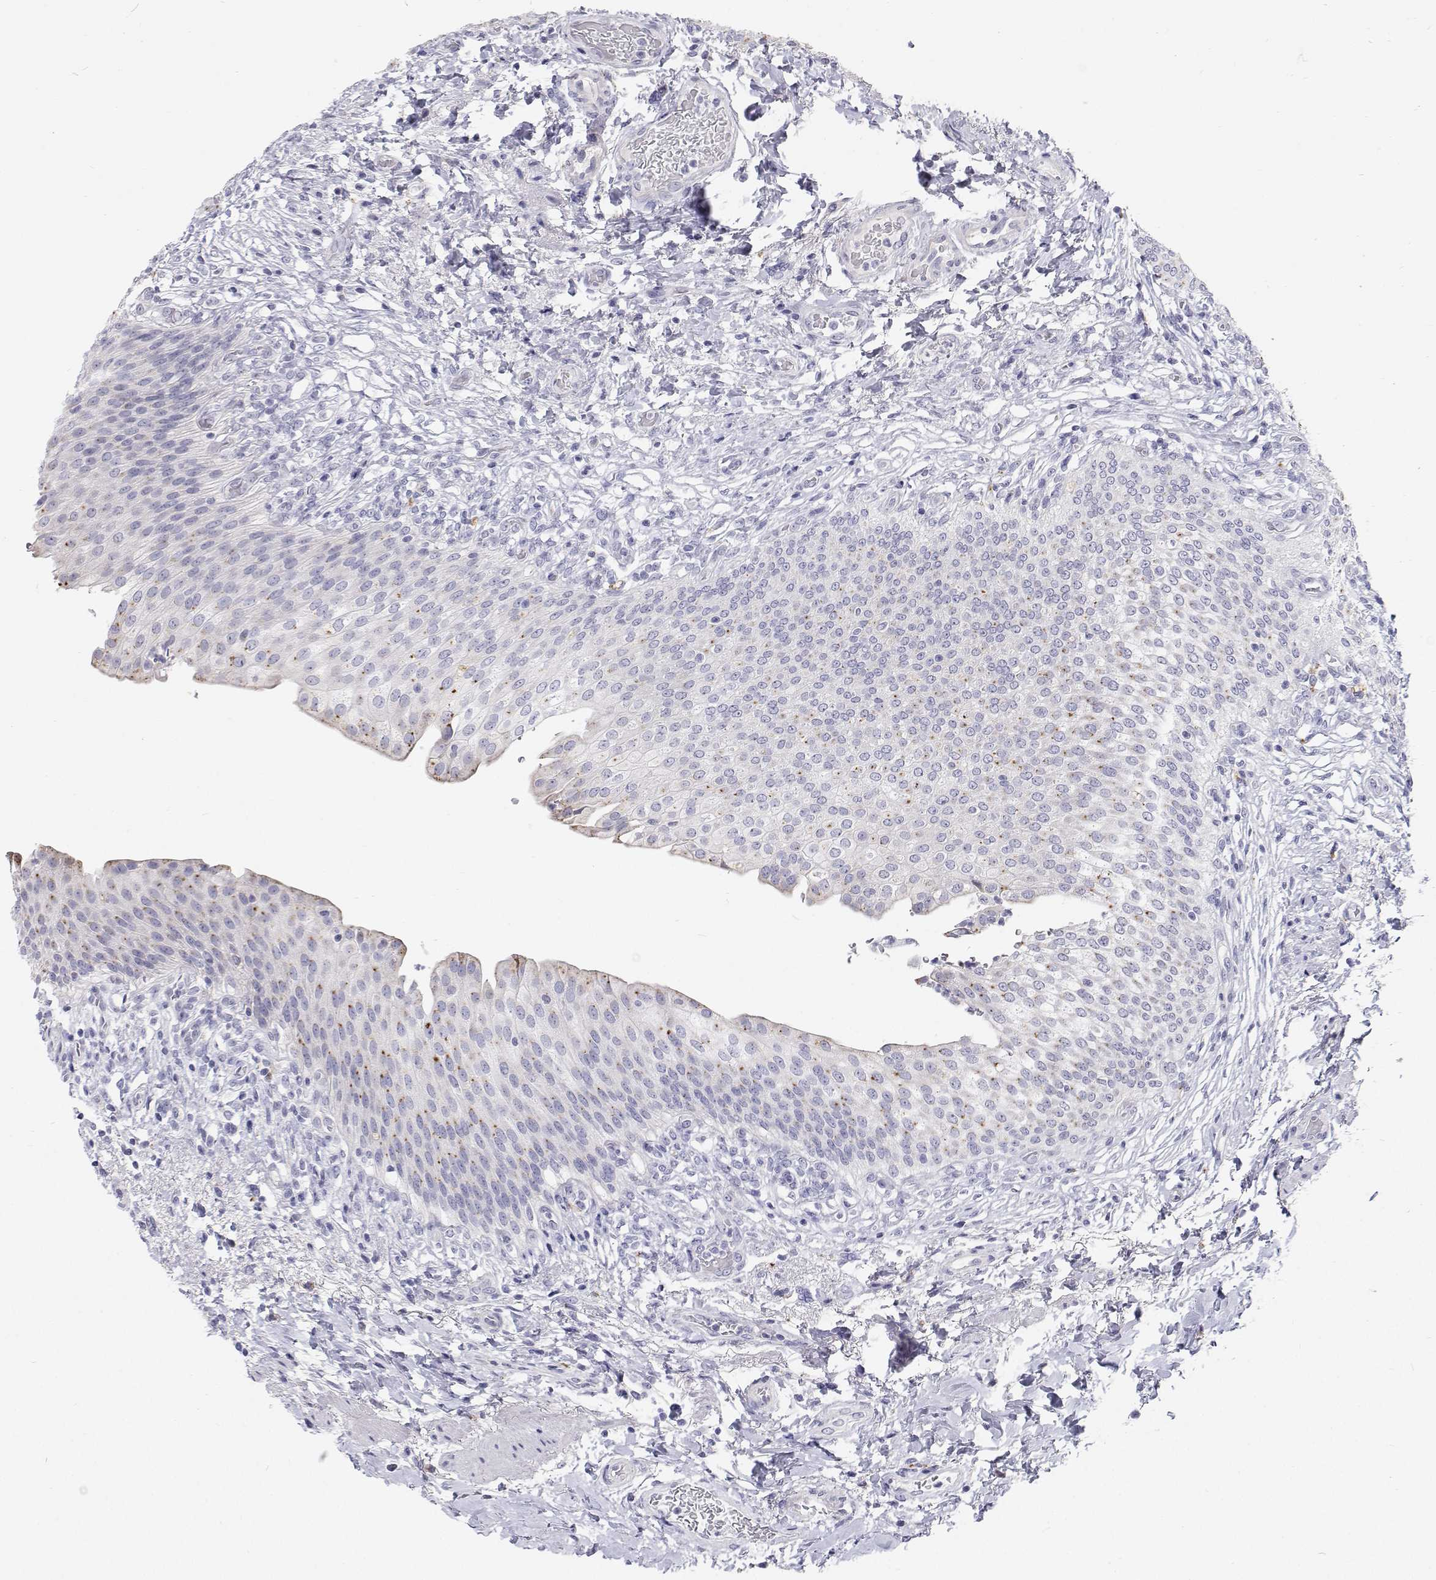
{"staining": {"intensity": "moderate", "quantity": "<25%", "location": "cytoplasmic/membranous"}, "tissue": "urinary bladder", "cell_type": "Urothelial cells", "image_type": "normal", "snomed": [{"axis": "morphology", "description": "Normal tissue, NOS"}, {"axis": "topography", "description": "Urinary bladder"}, {"axis": "topography", "description": "Peripheral nerve tissue"}], "caption": "Protein staining shows moderate cytoplasmic/membranous positivity in about <25% of urothelial cells in normal urinary bladder. The staining was performed using DAB, with brown indicating positive protein expression. Nuclei are stained blue with hematoxylin.", "gene": "NCR2", "patient": {"sex": "female", "age": 60}}